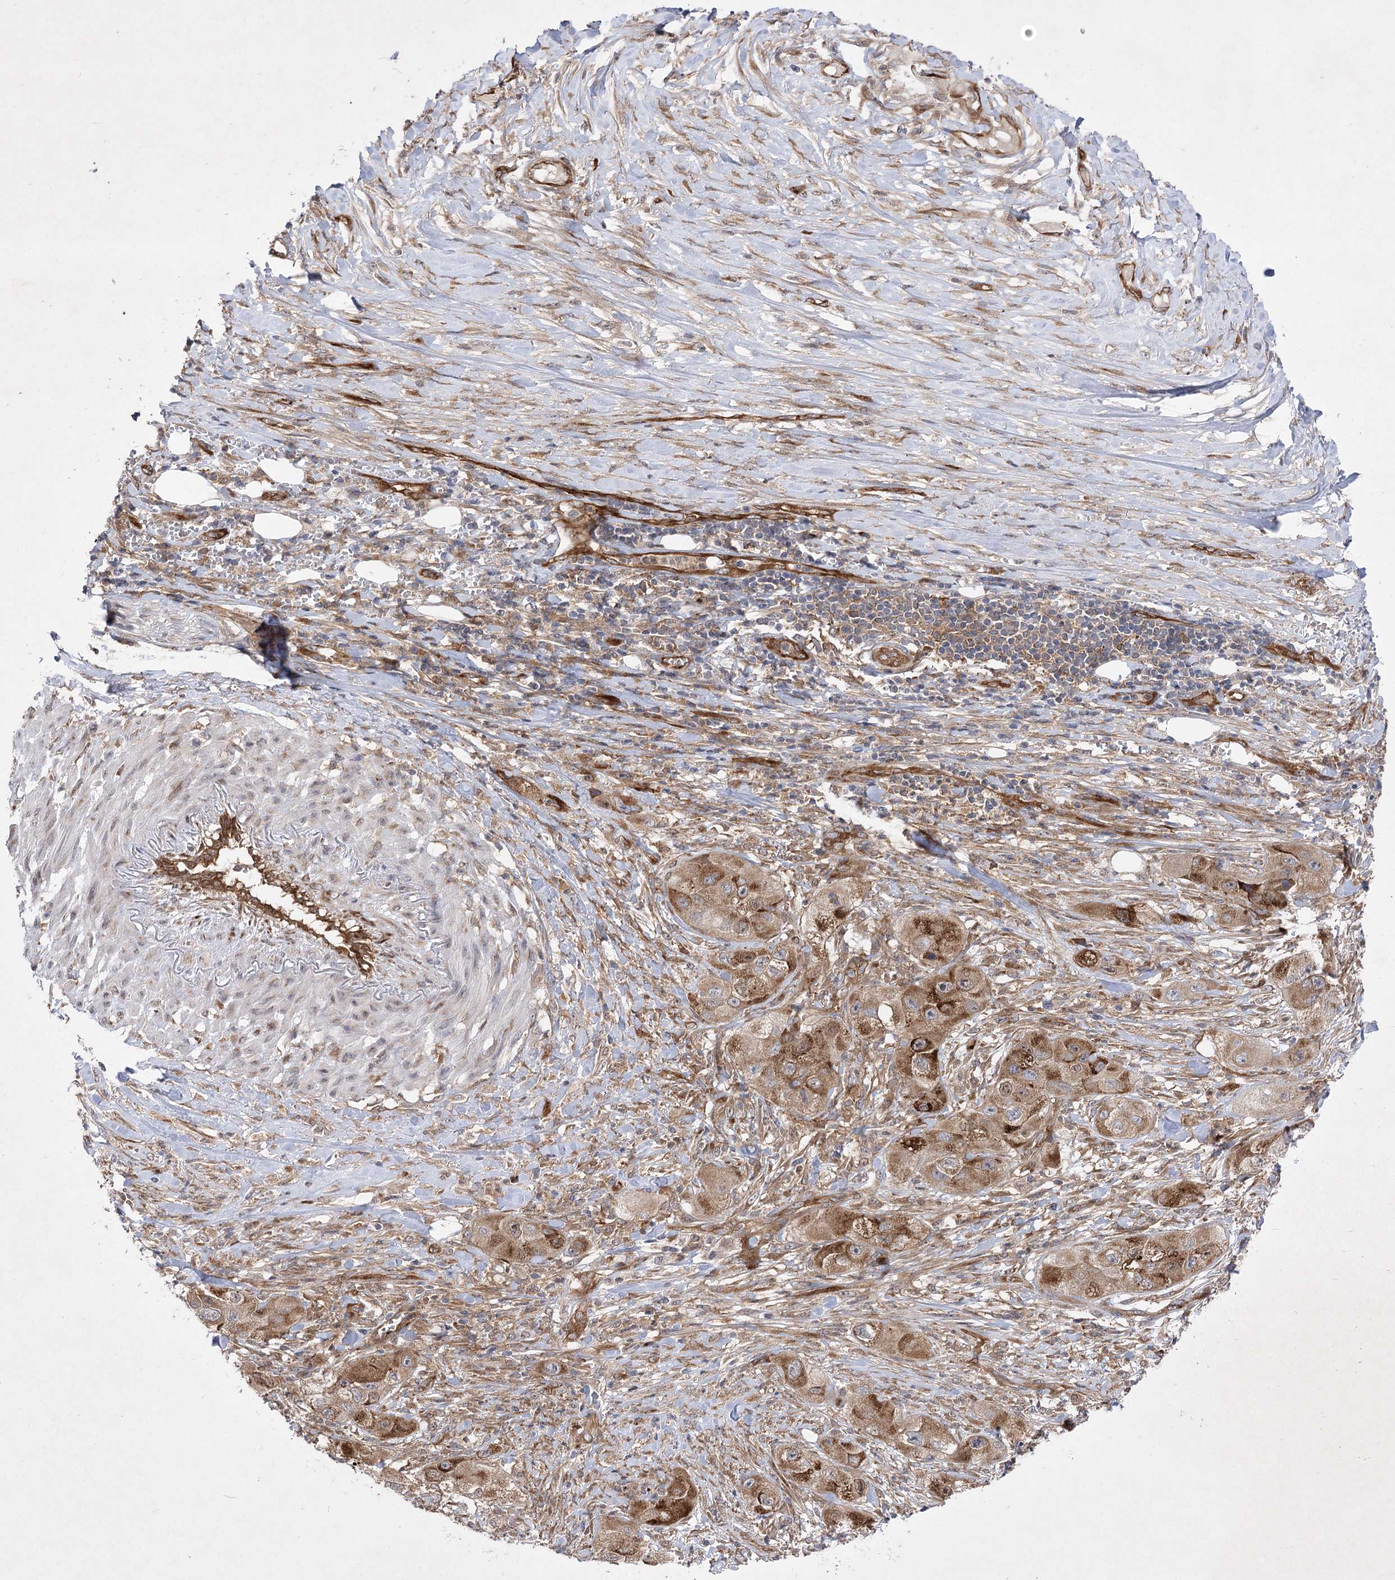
{"staining": {"intensity": "moderate", "quantity": "25%-75%", "location": "cytoplasmic/membranous"}, "tissue": "skin cancer", "cell_type": "Tumor cells", "image_type": "cancer", "snomed": [{"axis": "morphology", "description": "Squamous cell carcinoma, NOS"}, {"axis": "topography", "description": "Skin"}, {"axis": "topography", "description": "Subcutis"}], "caption": "The histopathology image reveals immunohistochemical staining of skin cancer. There is moderate cytoplasmic/membranous staining is seen in approximately 25%-75% of tumor cells.", "gene": "ARHGAP31", "patient": {"sex": "male", "age": 73}}